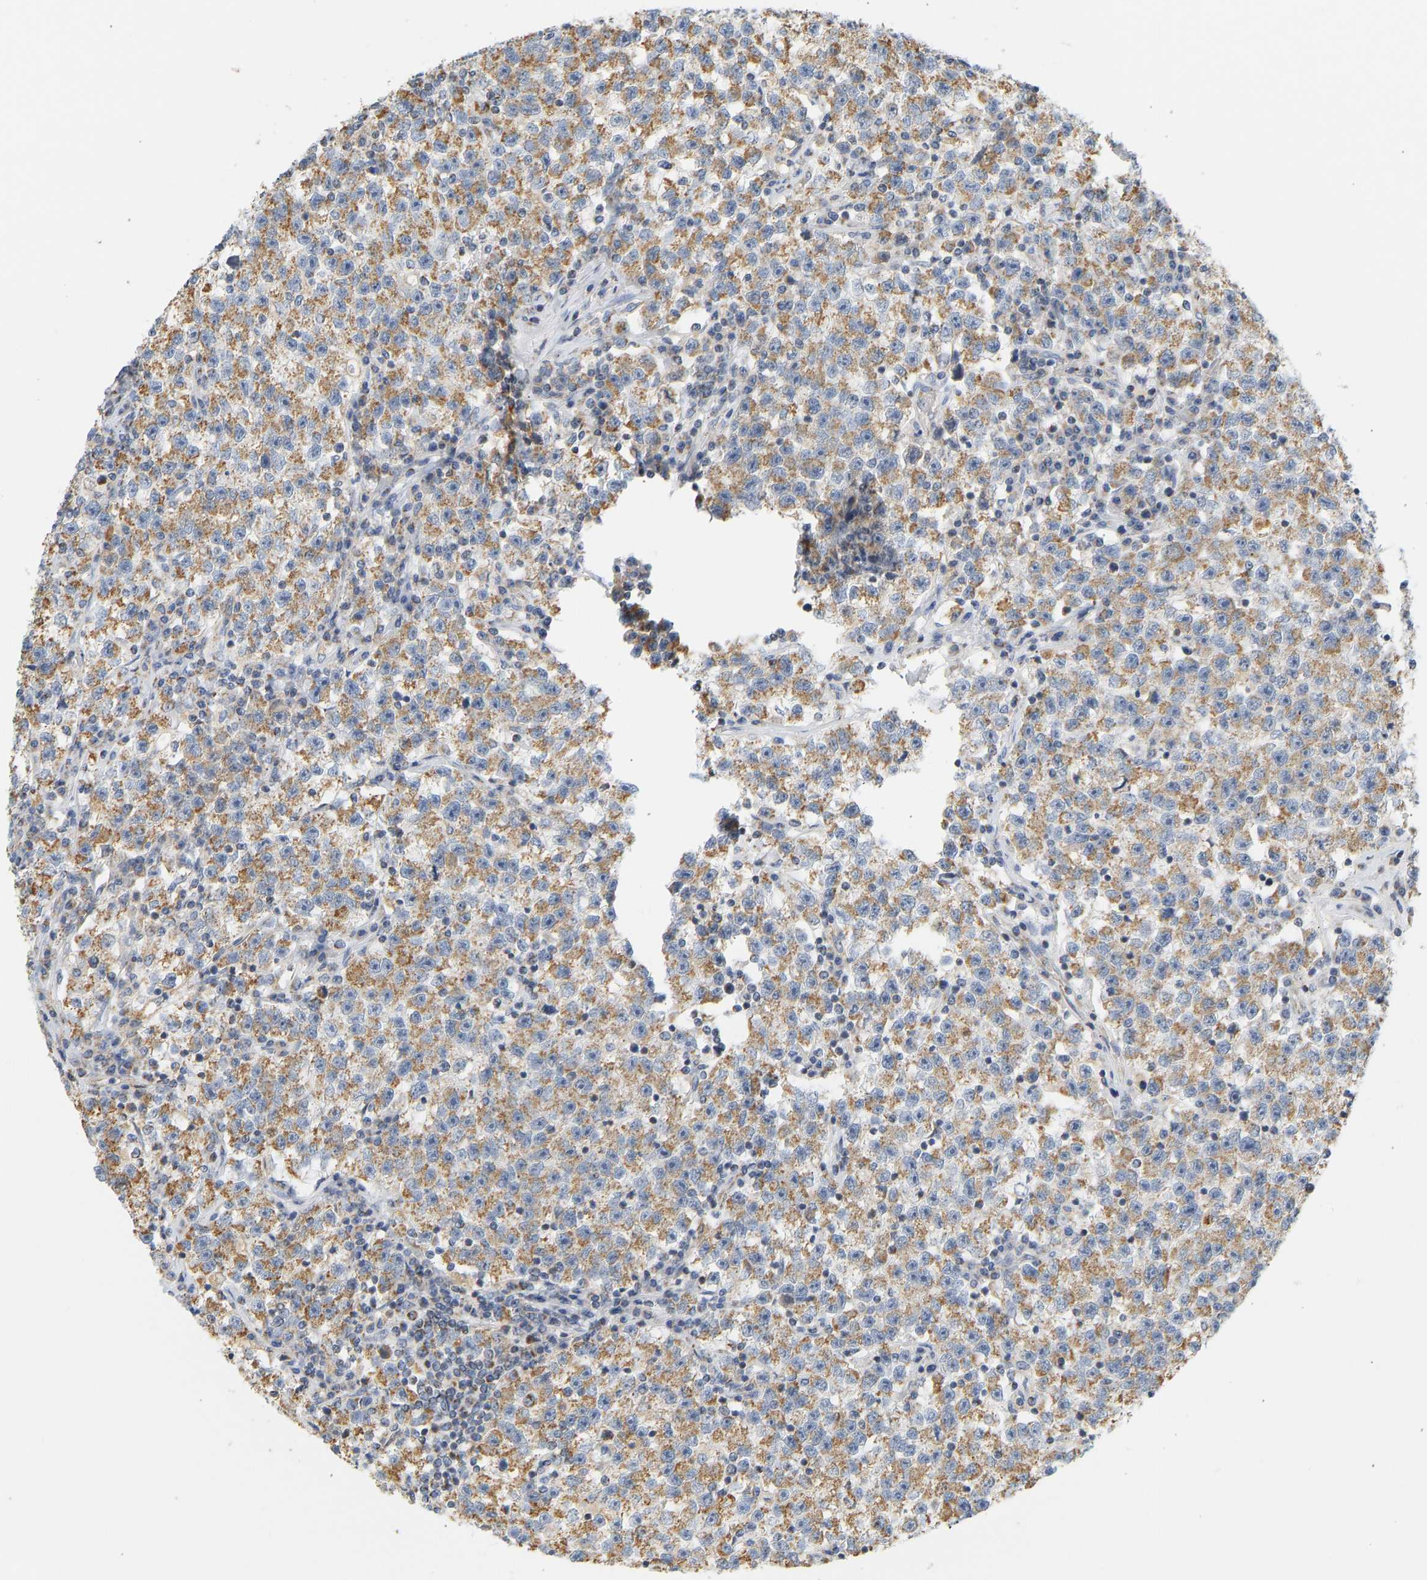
{"staining": {"intensity": "moderate", "quantity": ">75%", "location": "cytoplasmic/membranous"}, "tissue": "testis cancer", "cell_type": "Tumor cells", "image_type": "cancer", "snomed": [{"axis": "morphology", "description": "Seminoma, NOS"}, {"axis": "topography", "description": "Testis"}], "caption": "Immunohistochemistry histopathology image of neoplastic tissue: human testis seminoma stained using immunohistochemistry displays medium levels of moderate protein expression localized specifically in the cytoplasmic/membranous of tumor cells, appearing as a cytoplasmic/membranous brown color.", "gene": "GRPEL2", "patient": {"sex": "male", "age": 22}}